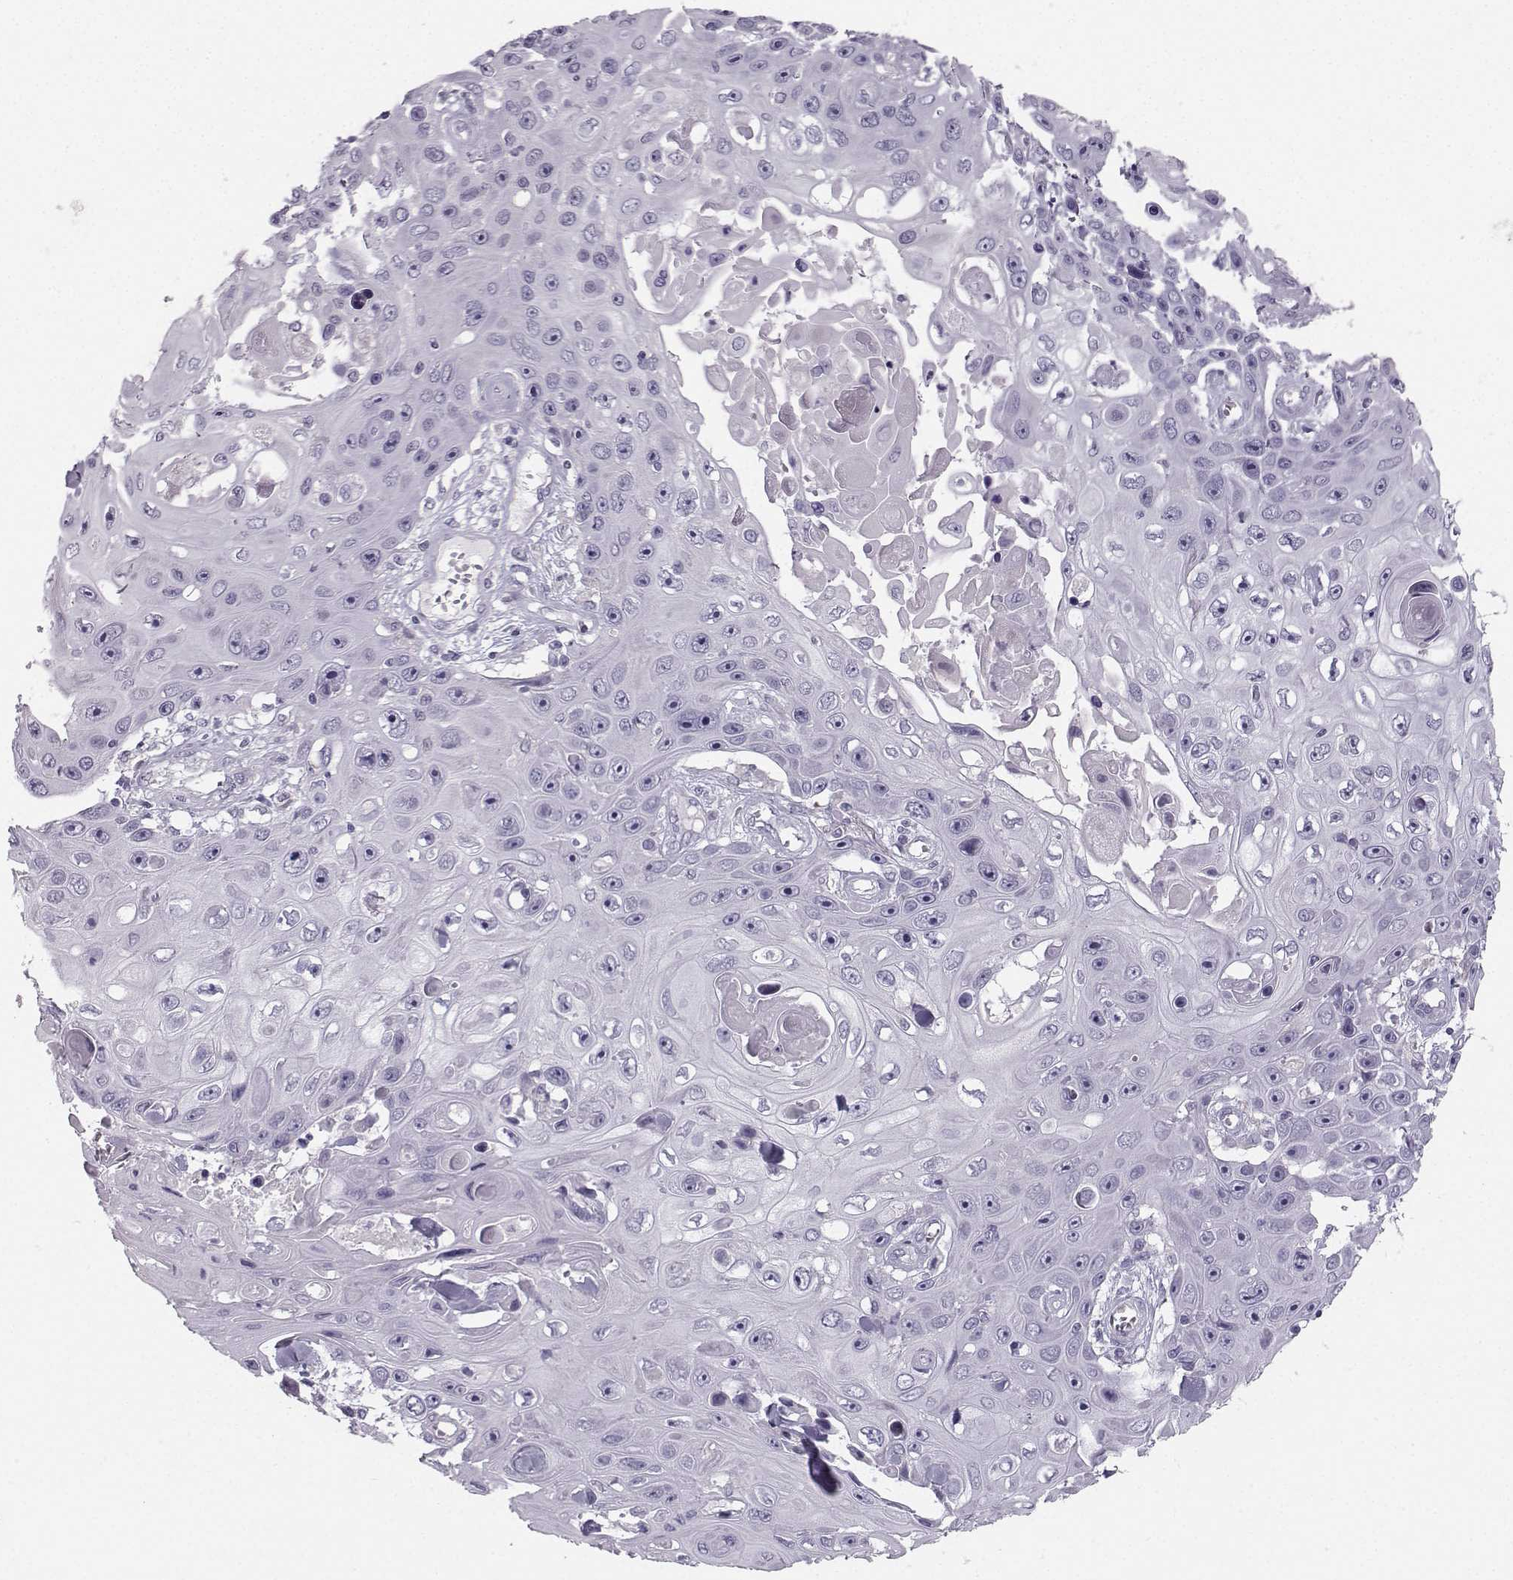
{"staining": {"intensity": "negative", "quantity": "none", "location": "none"}, "tissue": "skin cancer", "cell_type": "Tumor cells", "image_type": "cancer", "snomed": [{"axis": "morphology", "description": "Squamous cell carcinoma, NOS"}, {"axis": "topography", "description": "Skin"}], "caption": "Immunohistochemical staining of squamous cell carcinoma (skin) exhibits no significant staining in tumor cells.", "gene": "CASR", "patient": {"sex": "male", "age": 82}}